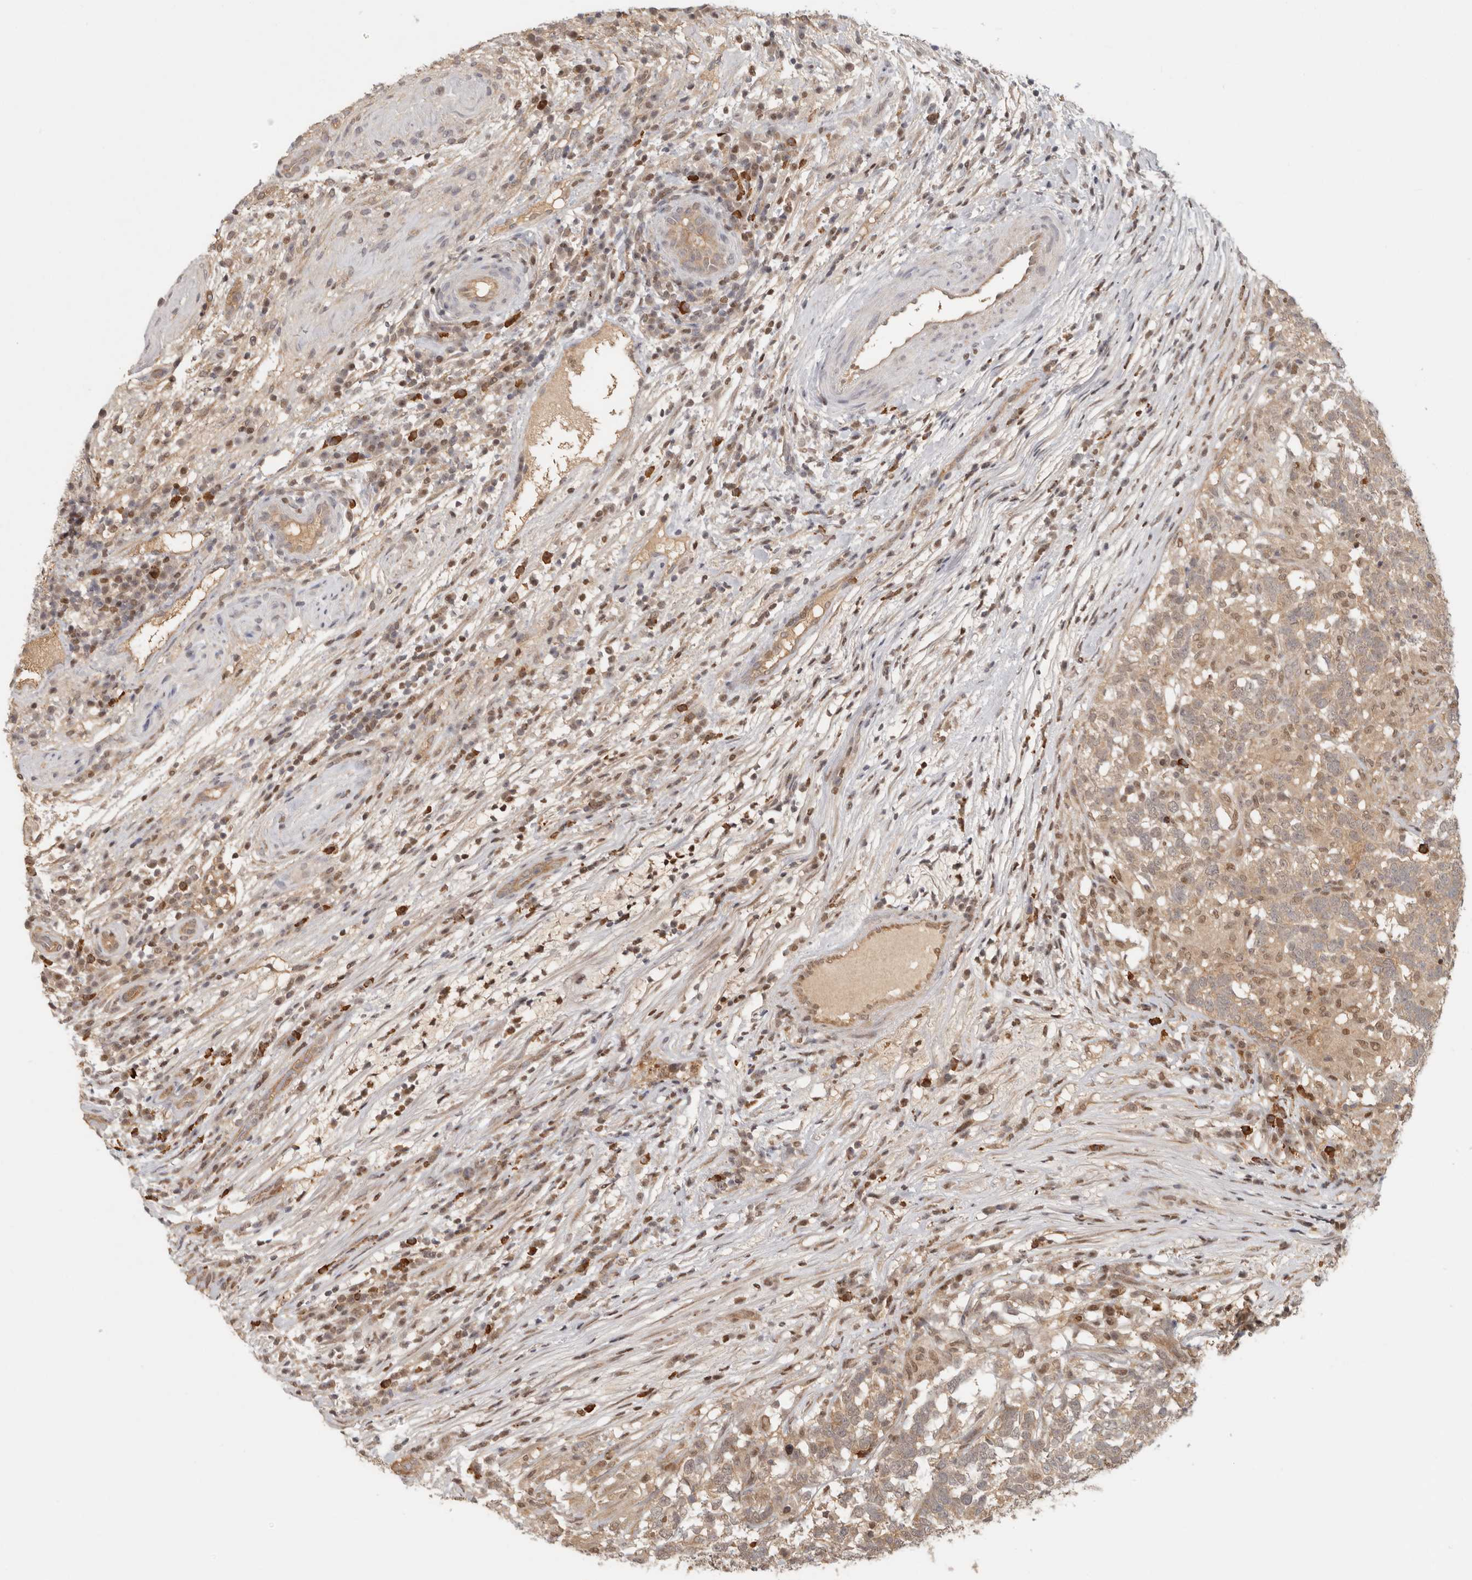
{"staining": {"intensity": "weak", "quantity": ">75%", "location": "cytoplasmic/membranous"}, "tissue": "testis cancer", "cell_type": "Tumor cells", "image_type": "cancer", "snomed": [{"axis": "morphology", "description": "Carcinoma, Embryonal, NOS"}, {"axis": "topography", "description": "Testis"}], "caption": "Testis cancer tissue displays weak cytoplasmic/membranous staining in approximately >75% of tumor cells, visualized by immunohistochemistry.", "gene": "PSMA5", "patient": {"sex": "male", "age": 26}}